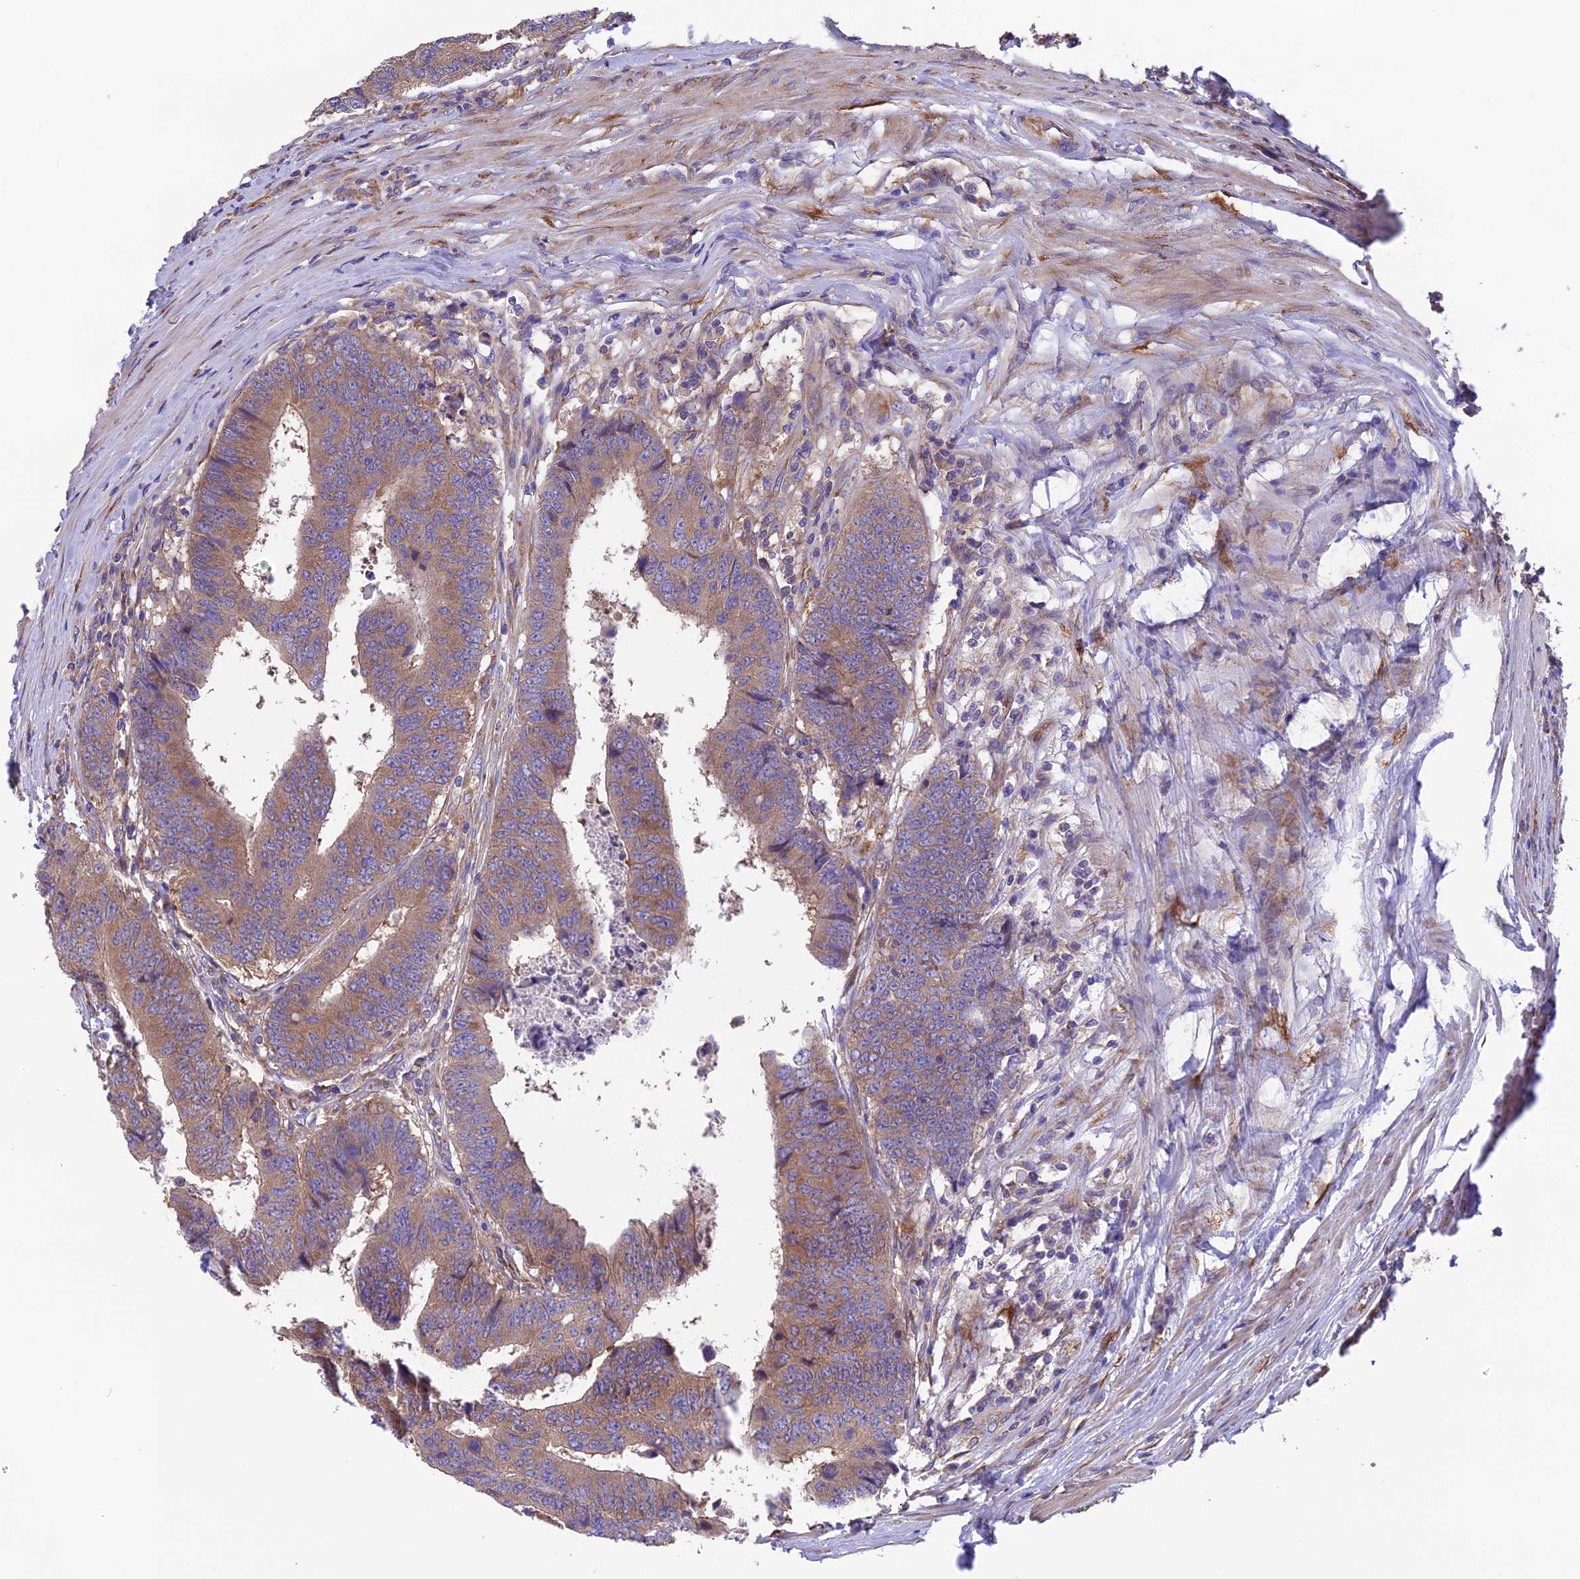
{"staining": {"intensity": "moderate", "quantity": ">75%", "location": "cytoplasmic/membranous"}, "tissue": "colorectal cancer", "cell_type": "Tumor cells", "image_type": "cancer", "snomed": [{"axis": "morphology", "description": "Adenocarcinoma, NOS"}, {"axis": "topography", "description": "Rectum"}], "caption": "The image reveals immunohistochemical staining of adenocarcinoma (colorectal). There is moderate cytoplasmic/membranous expression is appreciated in approximately >75% of tumor cells. (IHC, brightfield microscopy, high magnification).", "gene": "BLOC1S4", "patient": {"sex": "male", "age": 84}}